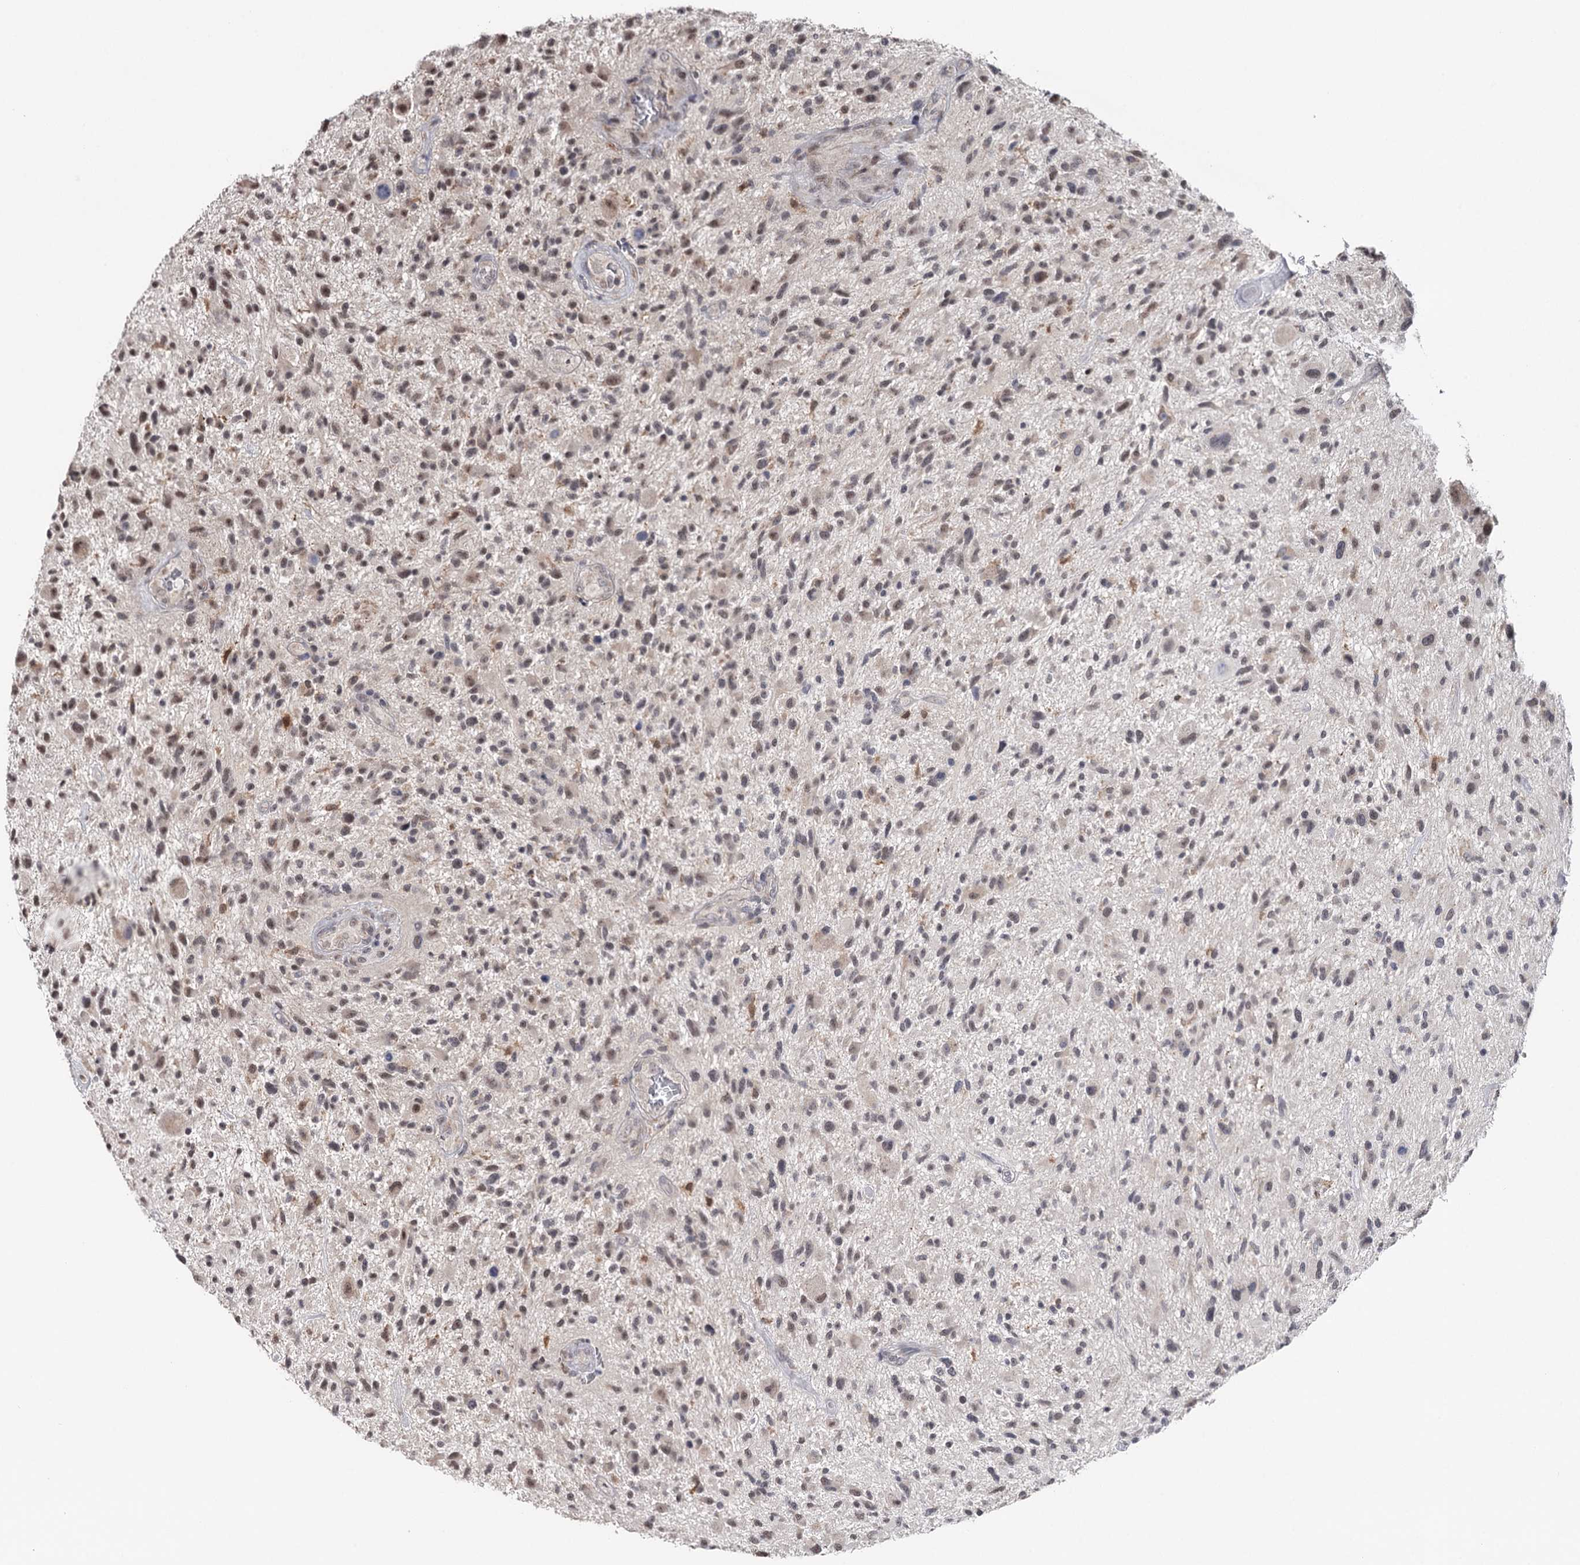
{"staining": {"intensity": "weak", "quantity": ">75%", "location": "nuclear"}, "tissue": "glioma", "cell_type": "Tumor cells", "image_type": "cancer", "snomed": [{"axis": "morphology", "description": "Glioma, malignant, High grade"}, {"axis": "topography", "description": "Brain"}], "caption": "Protein expression analysis of human high-grade glioma (malignant) reveals weak nuclear staining in about >75% of tumor cells.", "gene": "GTSF1", "patient": {"sex": "male", "age": 47}}